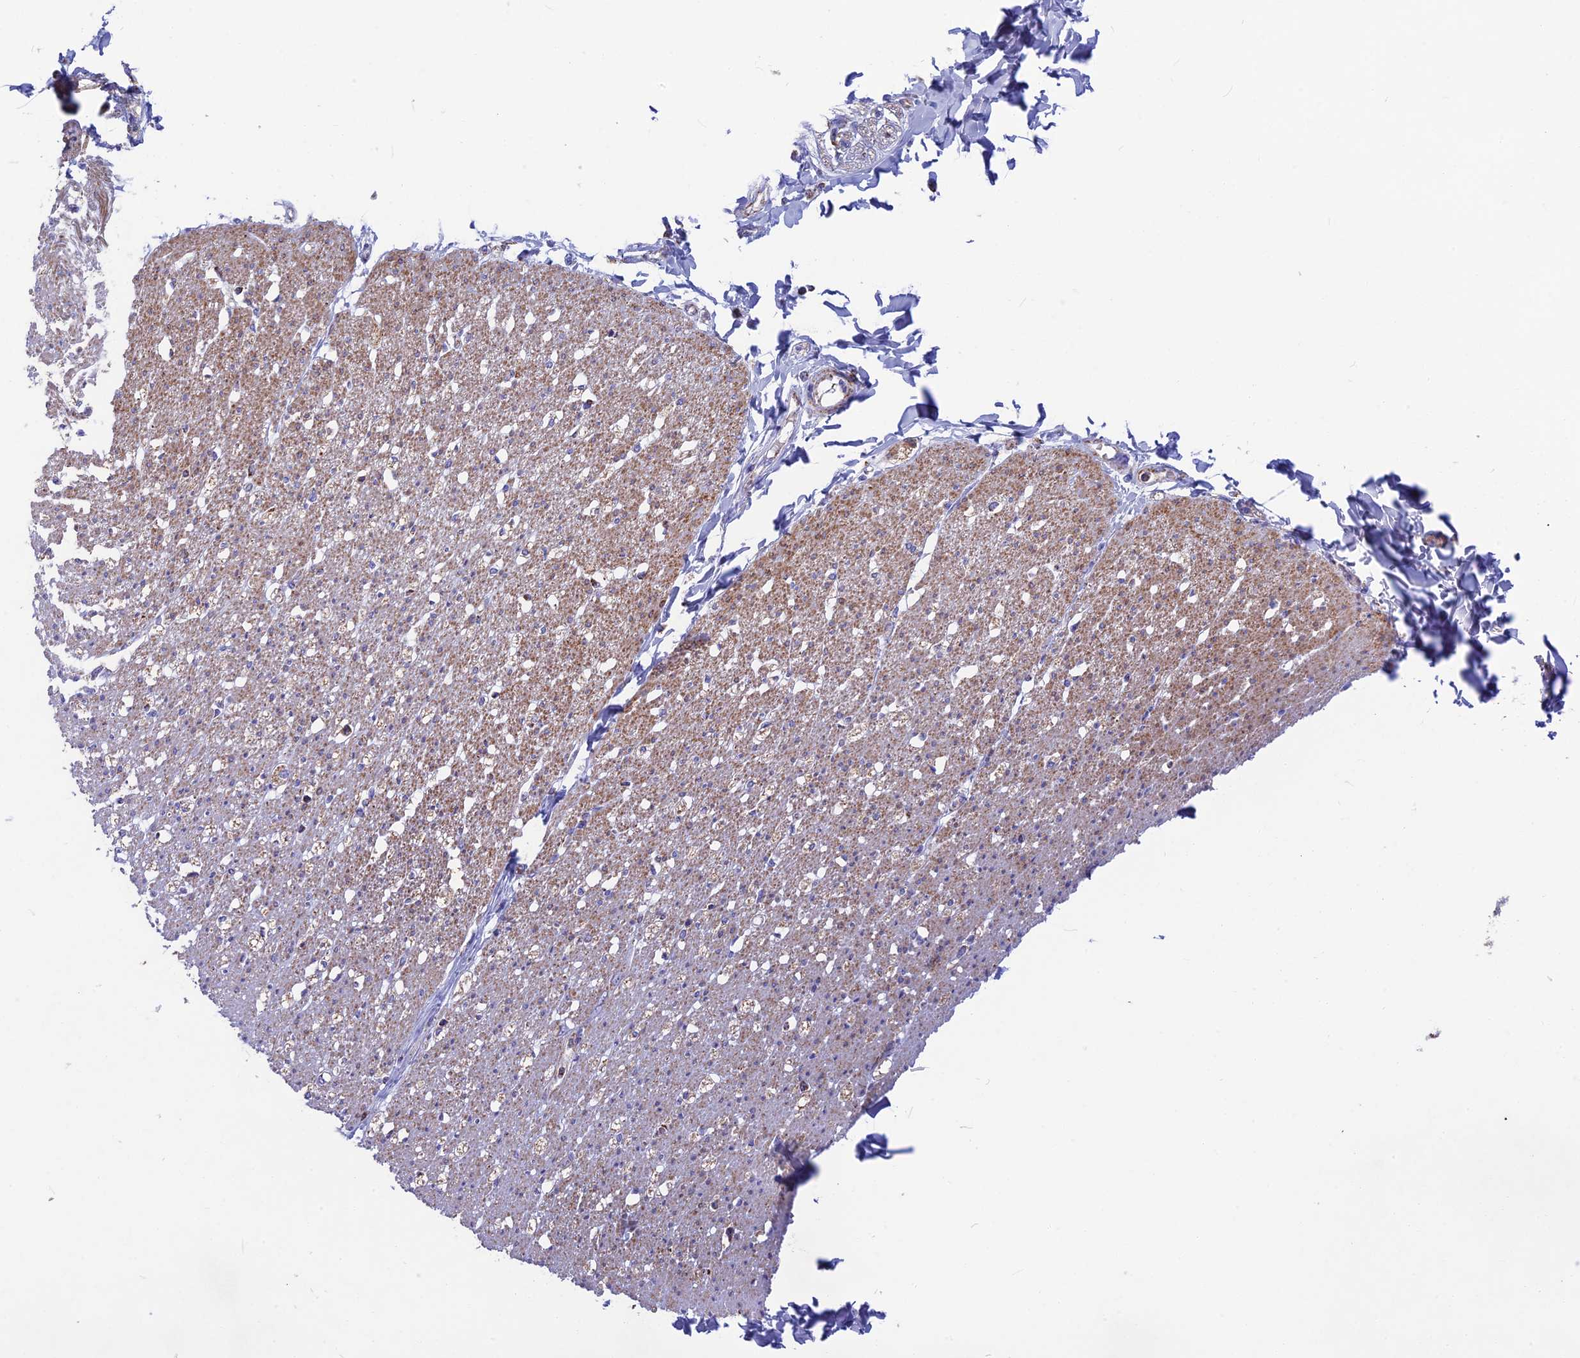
{"staining": {"intensity": "moderate", "quantity": ">75%", "location": "cytoplasmic/membranous"}, "tissue": "smooth muscle", "cell_type": "Smooth muscle cells", "image_type": "normal", "snomed": [{"axis": "morphology", "description": "Normal tissue, NOS"}, {"axis": "morphology", "description": "Adenocarcinoma, NOS"}, {"axis": "topography", "description": "Colon"}, {"axis": "topography", "description": "Peripheral nerve tissue"}], "caption": "Smooth muscle cells demonstrate moderate cytoplasmic/membranous expression in about >75% of cells in unremarkable smooth muscle. (Stains: DAB (3,3'-diaminobenzidine) in brown, nuclei in blue, Microscopy: brightfield microscopy at high magnification).", "gene": "CS", "patient": {"sex": "male", "age": 14}}